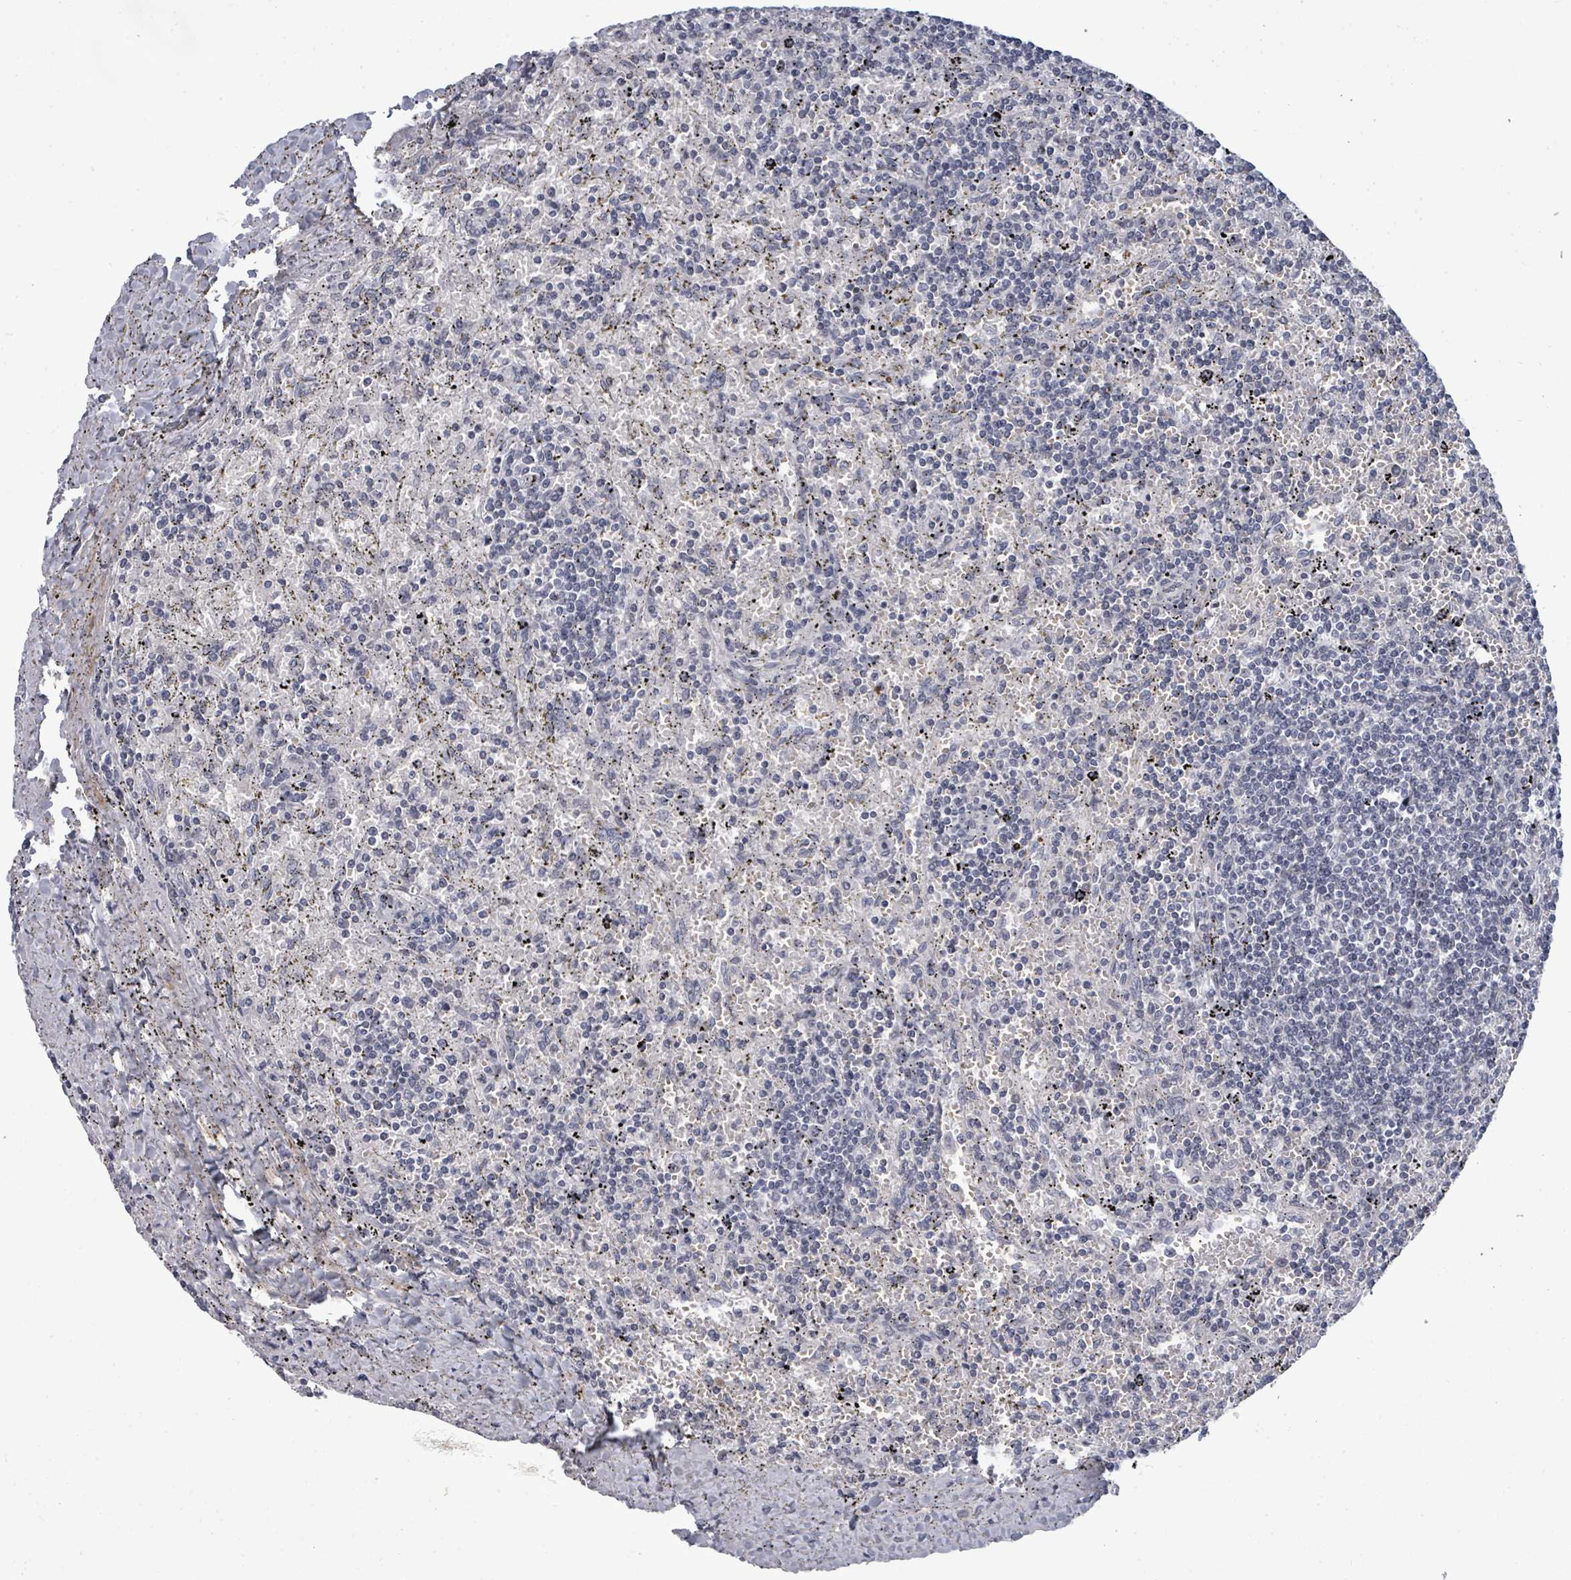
{"staining": {"intensity": "negative", "quantity": "none", "location": "none"}, "tissue": "lymphoma", "cell_type": "Tumor cells", "image_type": "cancer", "snomed": [{"axis": "morphology", "description": "Malignant lymphoma, non-Hodgkin's type, Low grade"}, {"axis": "topography", "description": "Spleen"}], "caption": "The photomicrograph exhibits no staining of tumor cells in lymphoma.", "gene": "PTPN20", "patient": {"sex": "male", "age": 76}}